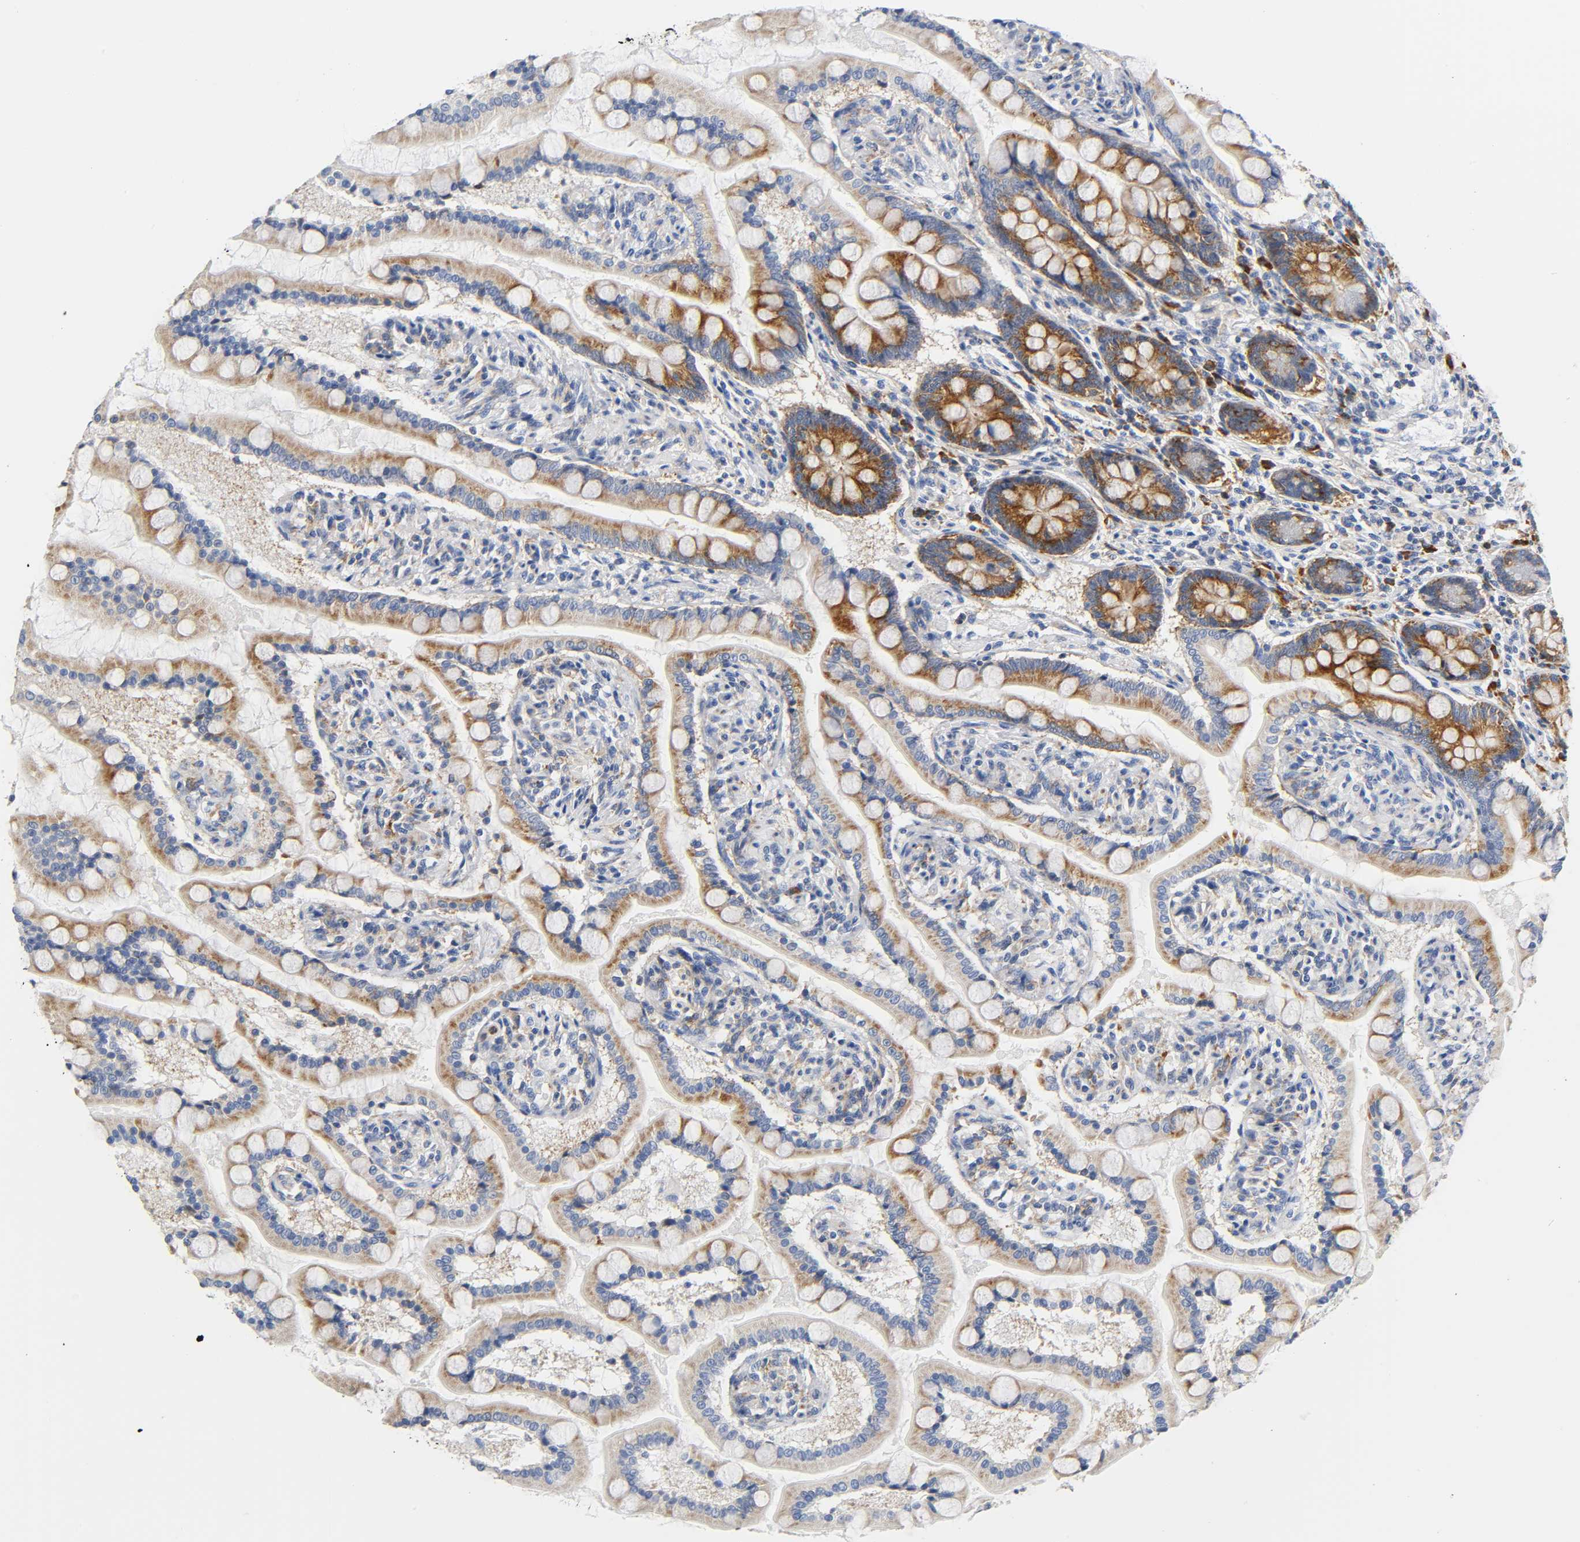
{"staining": {"intensity": "strong", "quantity": ">75%", "location": "cytoplasmic/membranous"}, "tissue": "small intestine", "cell_type": "Glandular cells", "image_type": "normal", "snomed": [{"axis": "morphology", "description": "Normal tissue, NOS"}, {"axis": "topography", "description": "Small intestine"}], "caption": "IHC micrograph of unremarkable human small intestine stained for a protein (brown), which reveals high levels of strong cytoplasmic/membranous expression in approximately >75% of glandular cells.", "gene": "REL", "patient": {"sex": "male", "age": 41}}